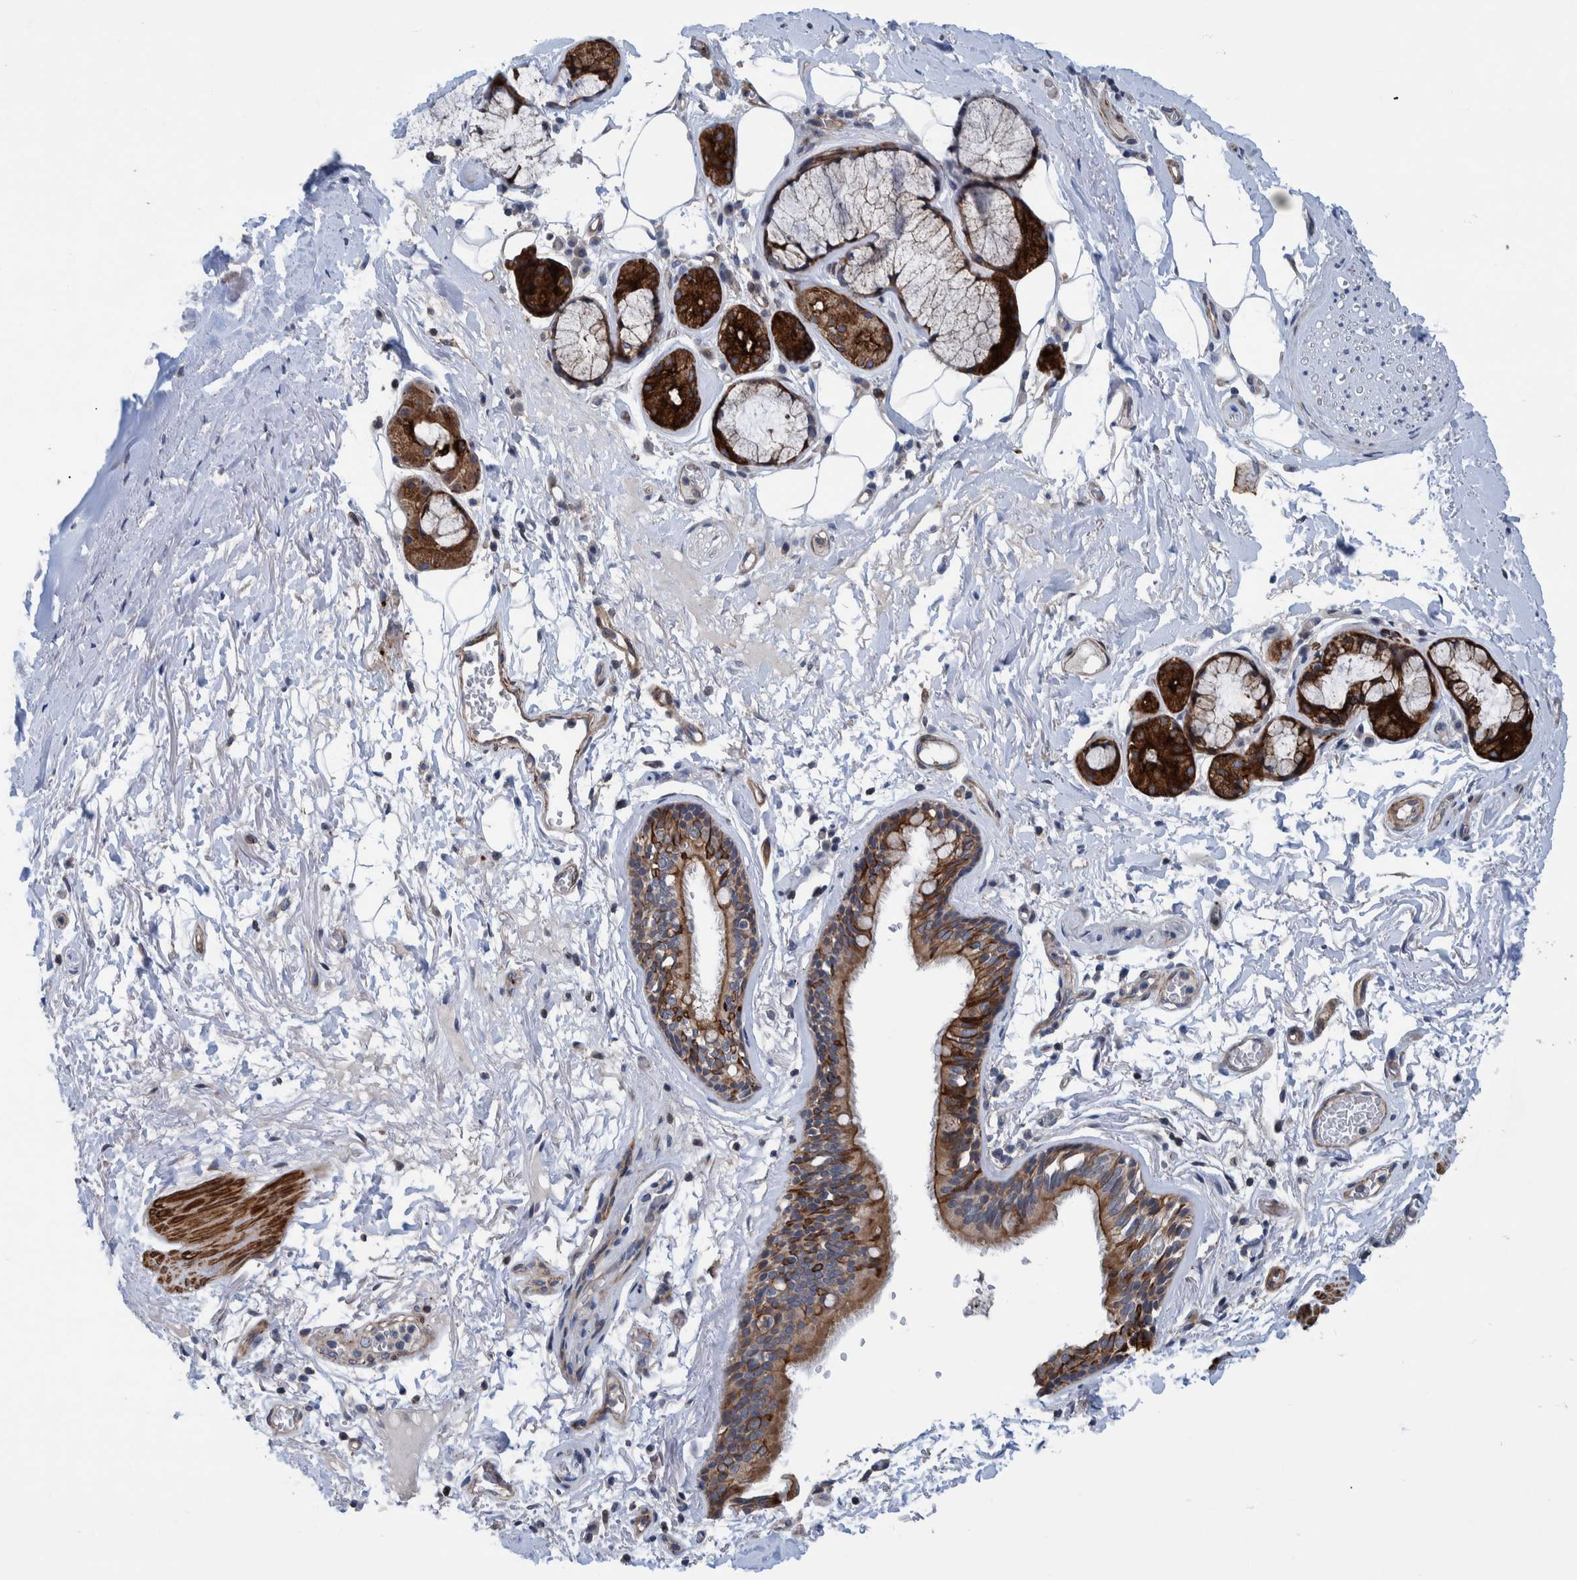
{"staining": {"intensity": "strong", "quantity": ">75%", "location": "cytoplasmic/membranous"}, "tissue": "bronchus", "cell_type": "Respiratory epithelial cells", "image_type": "normal", "snomed": [{"axis": "morphology", "description": "Normal tissue, NOS"}, {"axis": "topography", "description": "Cartilage tissue"}], "caption": "Bronchus stained with DAB (3,3'-diaminobenzidine) immunohistochemistry (IHC) reveals high levels of strong cytoplasmic/membranous expression in about >75% of respiratory epithelial cells.", "gene": "MKS1", "patient": {"sex": "female", "age": 63}}